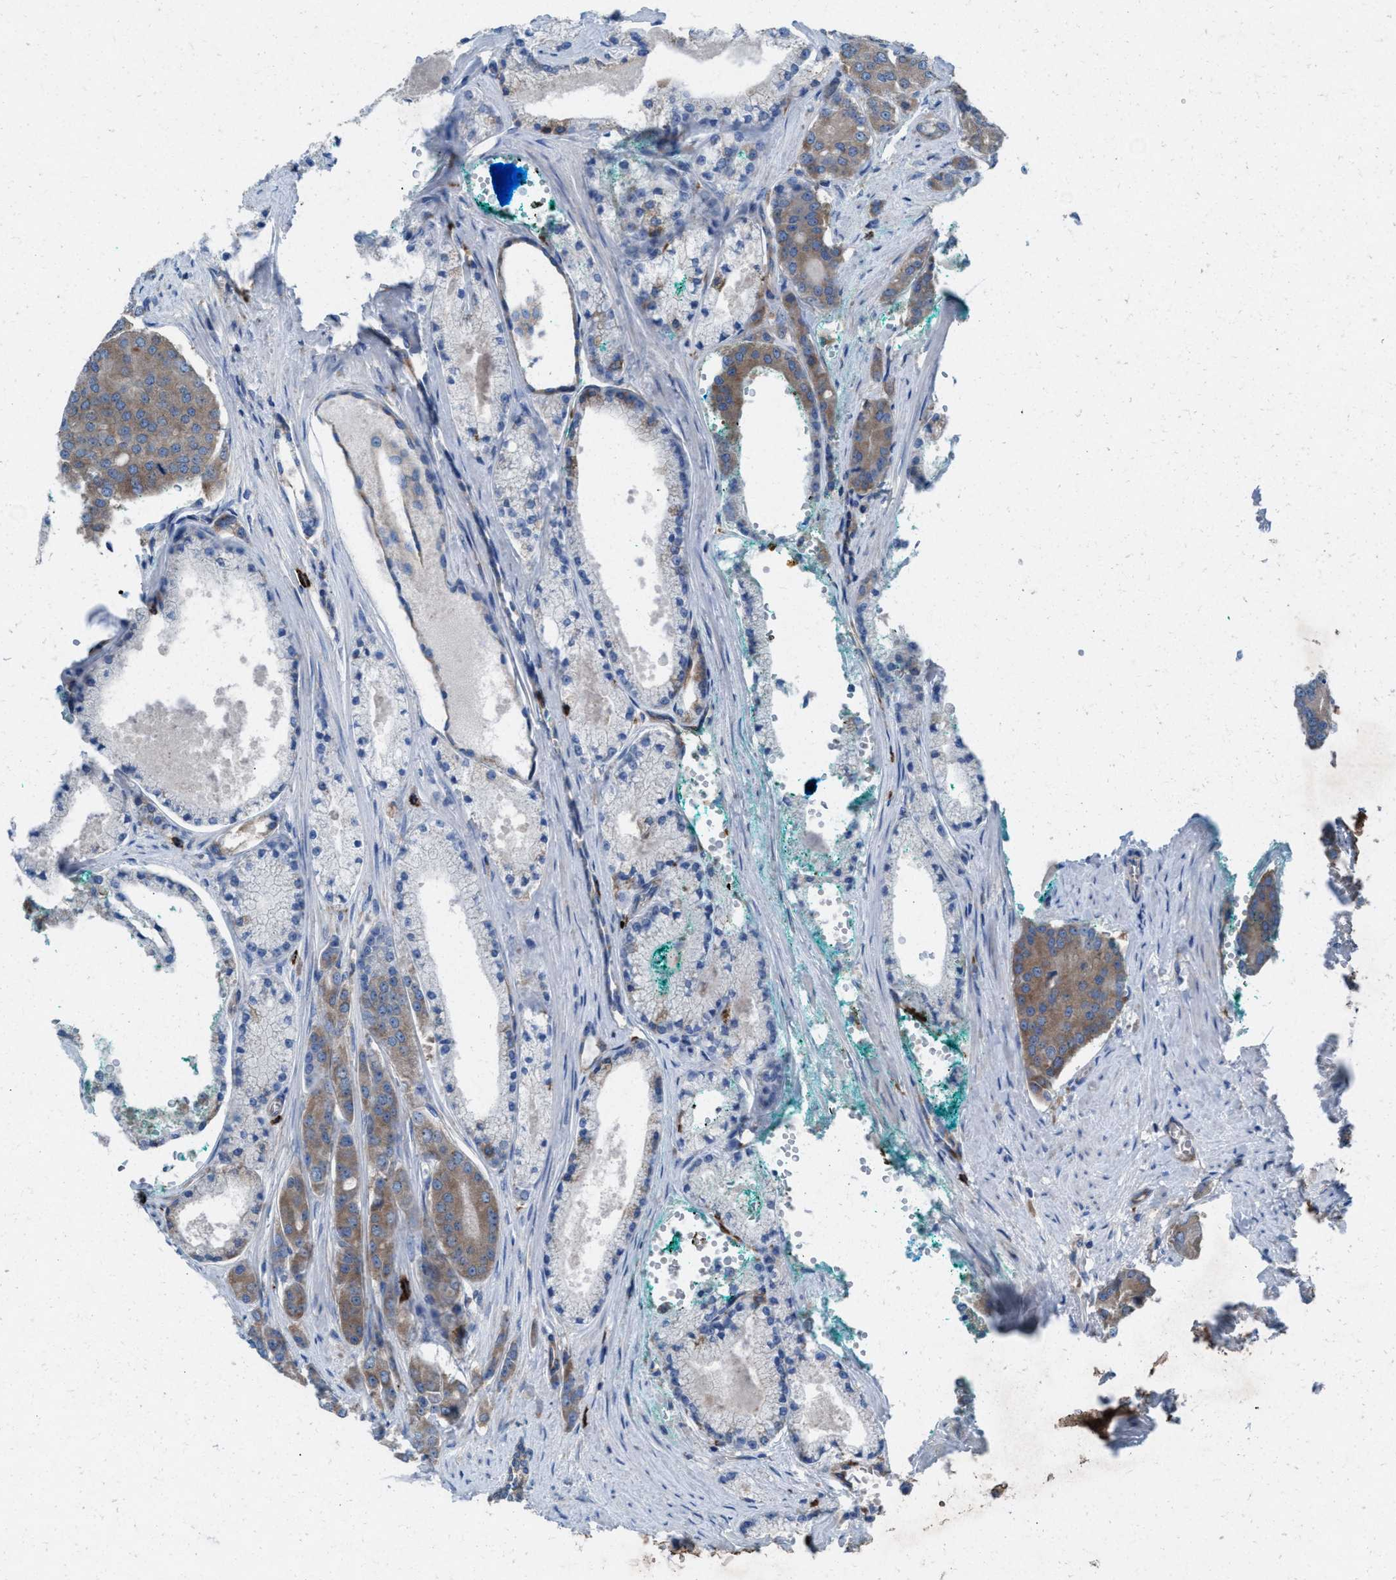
{"staining": {"intensity": "moderate", "quantity": "25%-75%", "location": "cytoplasmic/membranous"}, "tissue": "prostate cancer", "cell_type": "Tumor cells", "image_type": "cancer", "snomed": [{"axis": "morphology", "description": "Adenocarcinoma, High grade"}, {"axis": "topography", "description": "Prostate"}], "caption": "Prostate cancer (high-grade adenocarcinoma) stained for a protein (brown) demonstrates moderate cytoplasmic/membranous positive staining in approximately 25%-75% of tumor cells.", "gene": "NYAP1", "patient": {"sex": "male", "age": 71}}